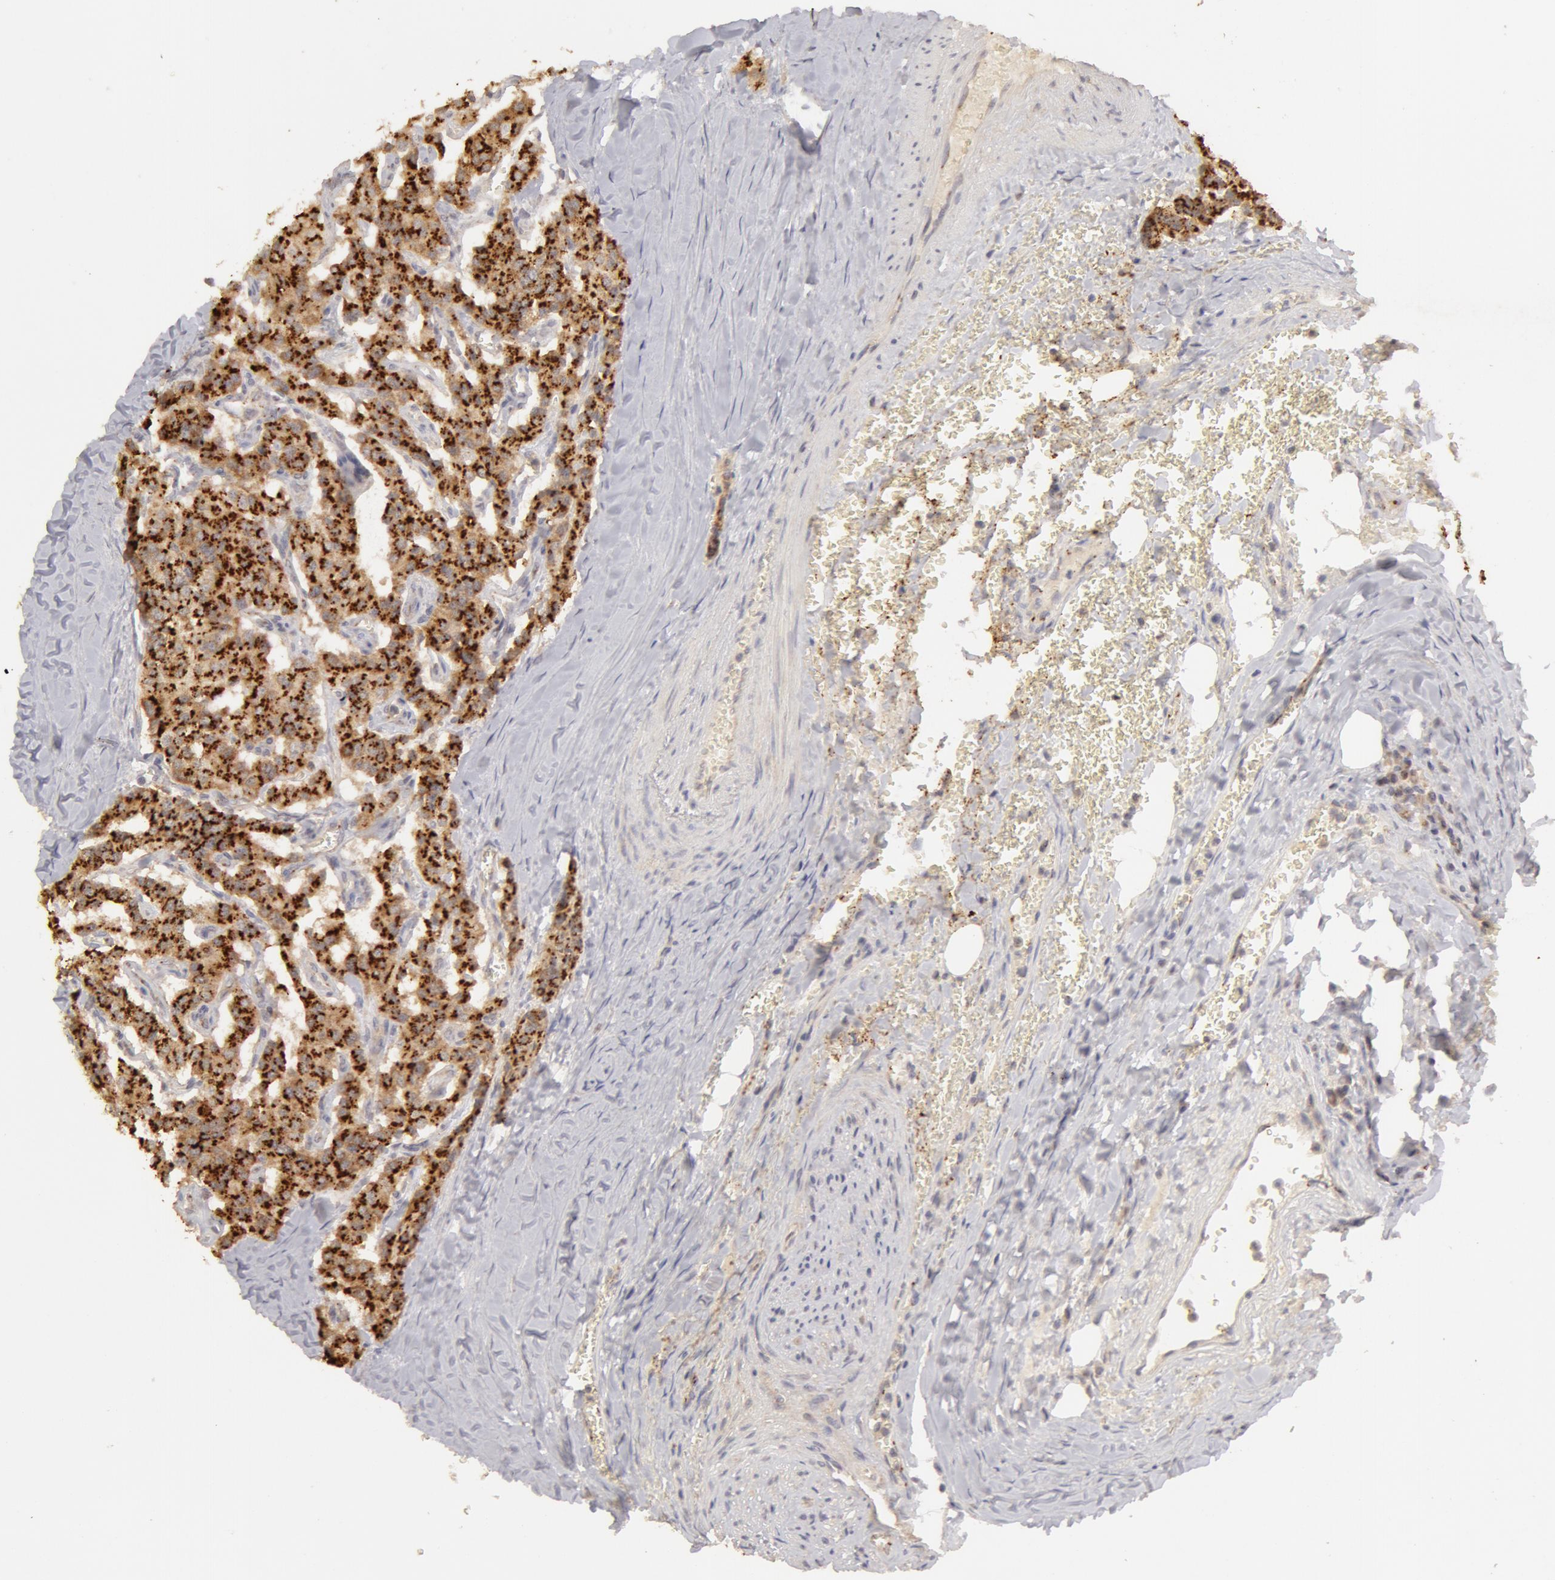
{"staining": {"intensity": "moderate", "quantity": ">75%", "location": "cytoplasmic/membranous"}, "tissue": "carcinoid", "cell_type": "Tumor cells", "image_type": "cancer", "snomed": [{"axis": "morphology", "description": "Carcinoid, malignant, NOS"}, {"axis": "topography", "description": "Bronchus"}], "caption": "IHC (DAB (3,3'-diaminobenzidine)) staining of human carcinoid (malignant) shows moderate cytoplasmic/membranous protein staining in about >75% of tumor cells. The protein of interest is shown in brown color, while the nuclei are stained blue.", "gene": "ADPRH", "patient": {"sex": "male", "age": 55}}